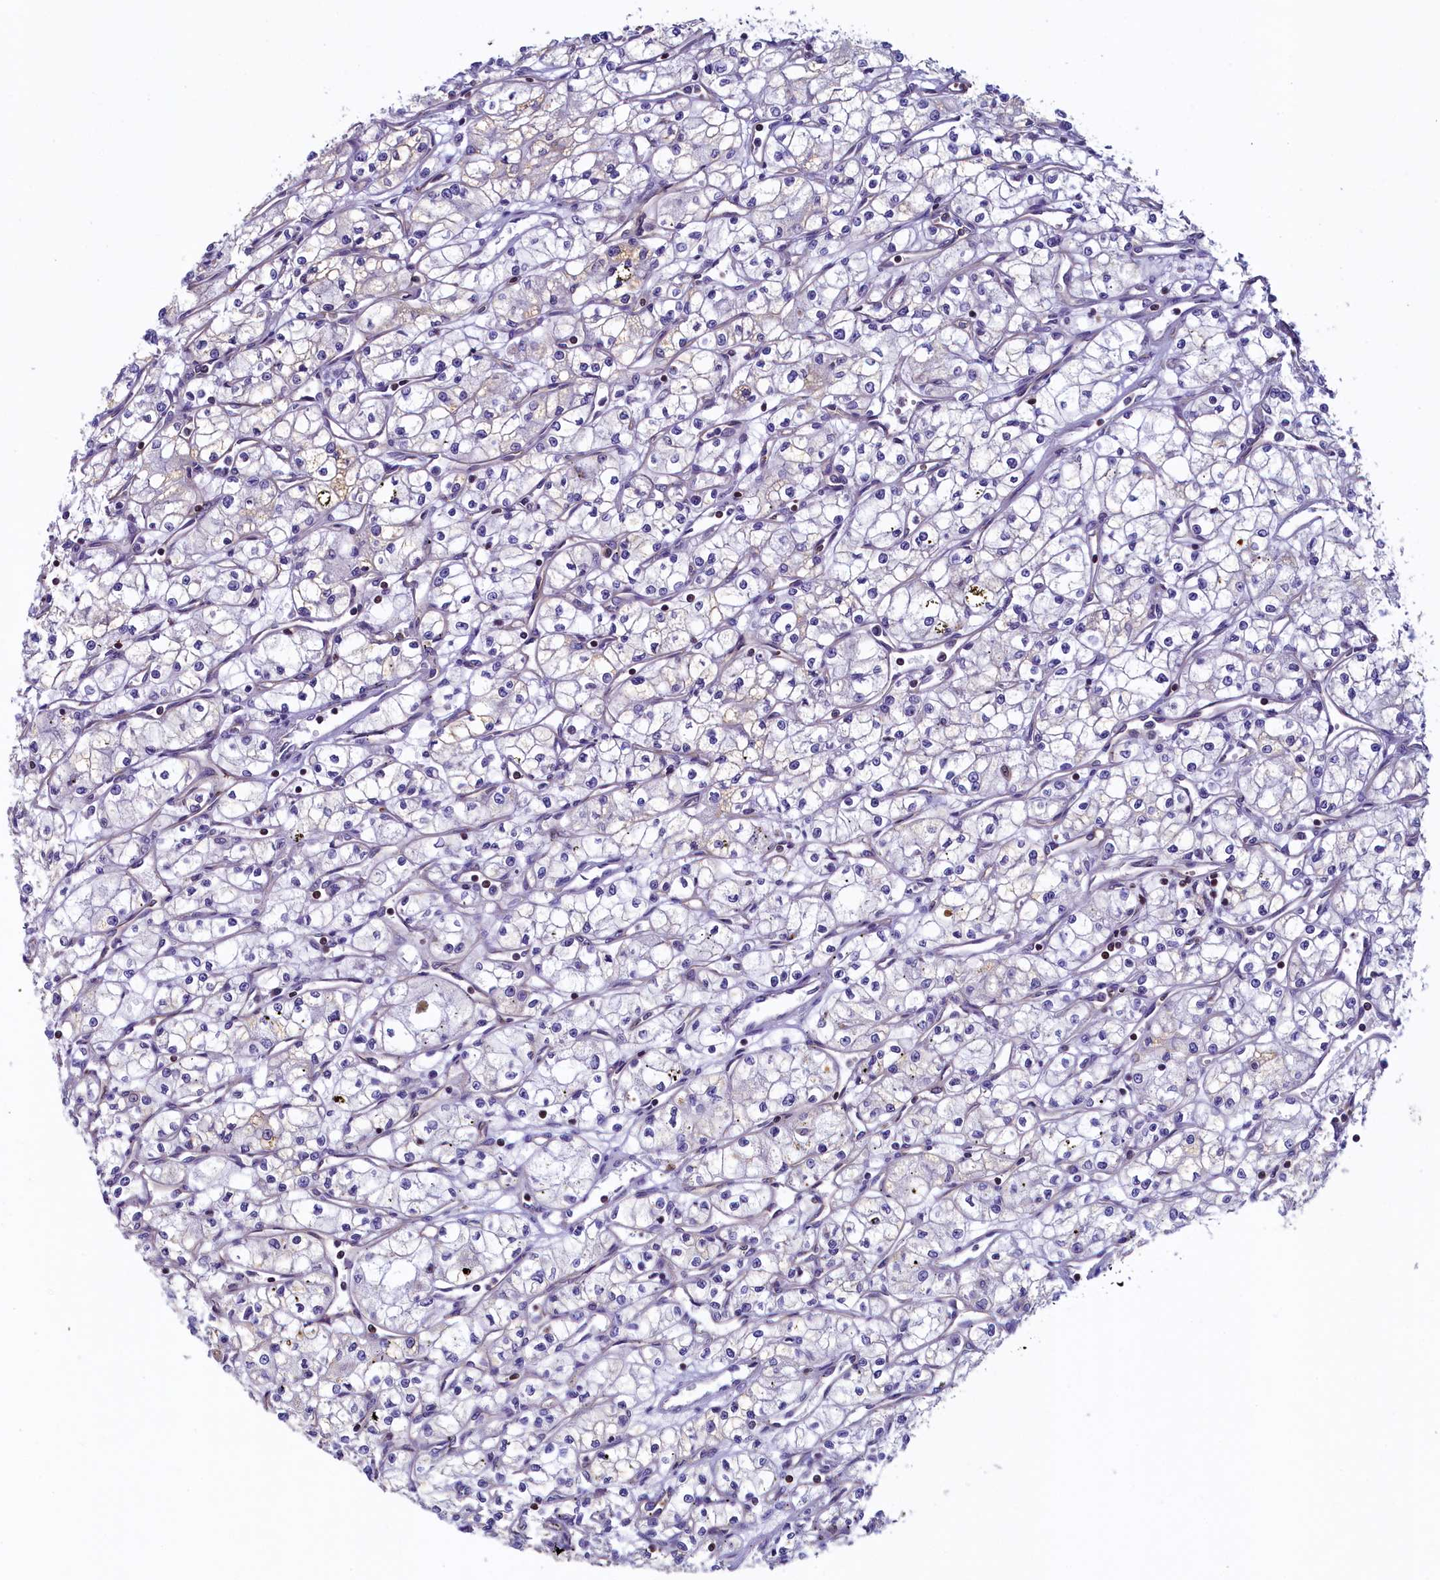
{"staining": {"intensity": "negative", "quantity": "none", "location": "none"}, "tissue": "renal cancer", "cell_type": "Tumor cells", "image_type": "cancer", "snomed": [{"axis": "morphology", "description": "Adenocarcinoma, NOS"}, {"axis": "topography", "description": "Kidney"}], "caption": "Immunohistochemical staining of renal cancer reveals no significant staining in tumor cells.", "gene": "TRAF3IP3", "patient": {"sex": "male", "age": 59}}